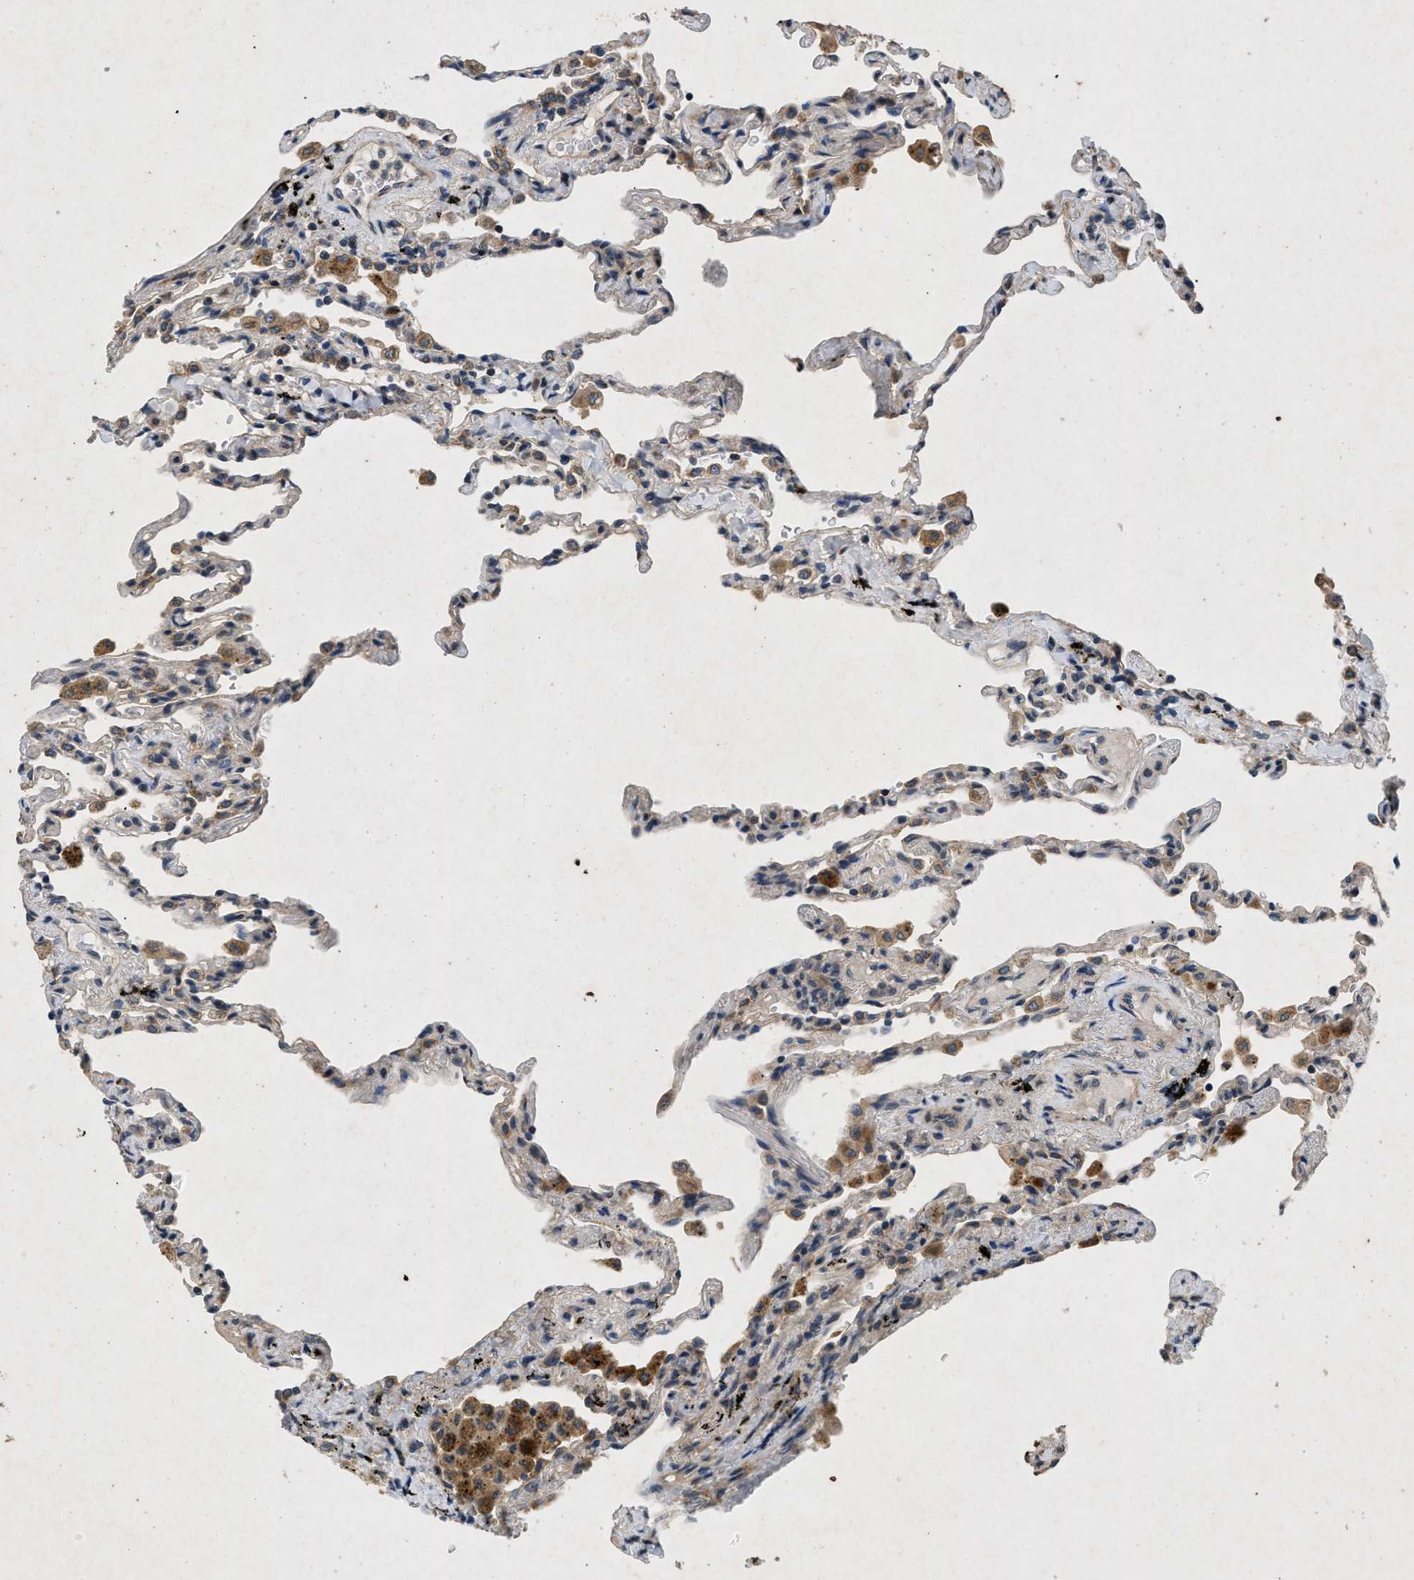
{"staining": {"intensity": "moderate", "quantity": "25%-75%", "location": "cytoplasmic/membranous"}, "tissue": "lung", "cell_type": "Alveolar cells", "image_type": "normal", "snomed": [{"axis": "morphology", "description": "Normal tissue, NOS"}, {"axis": "topography", "description": "Lung"}], "caption": "Normal lung exhibits moderate cytoplasmic/membranous staining in about 25%-75% of alveolar cells.", "gene": "PRKG2", "patient": {"sex": "male", "age": 59}}